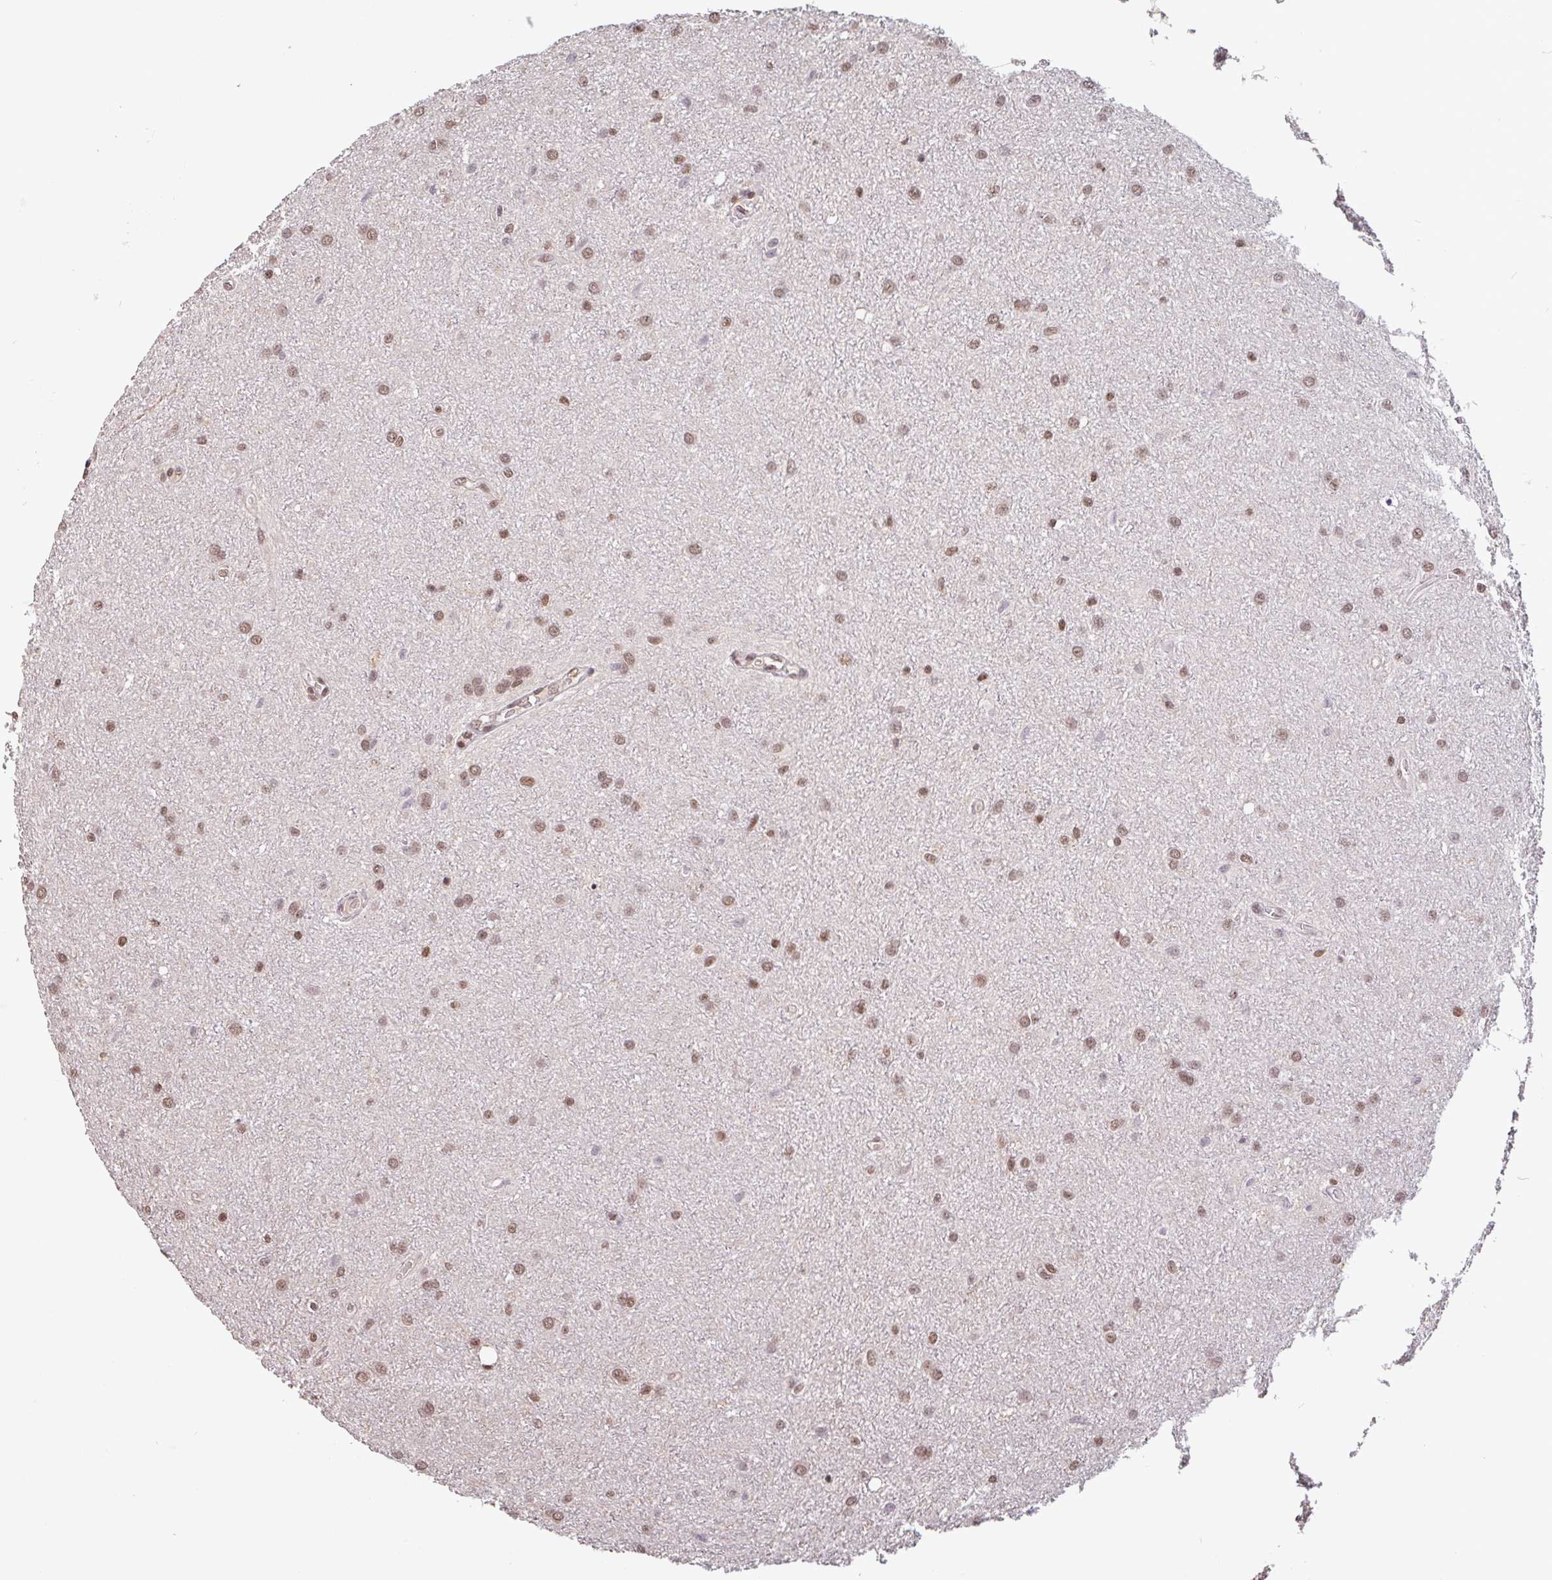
{"staining": {"intensity": "moderate", "quantity": ">75%", "location": "nuclear"}, "tissue": "glioma", "cell_type": "Tumor cells", "image_type": "cancer", "snomed": [{"axis": "morphology", "description": "Glioma, malignant, Low grade"}, {"axis": "topography", "description": "Cerebellum"}], "caption": "Tumor cells exhibit medium levels of moderate nuclear expression in about >75% of cells in human low-grade glioma (malignant).", "gene": "DR1", "patient": {"sex": "female", "age": 5}}